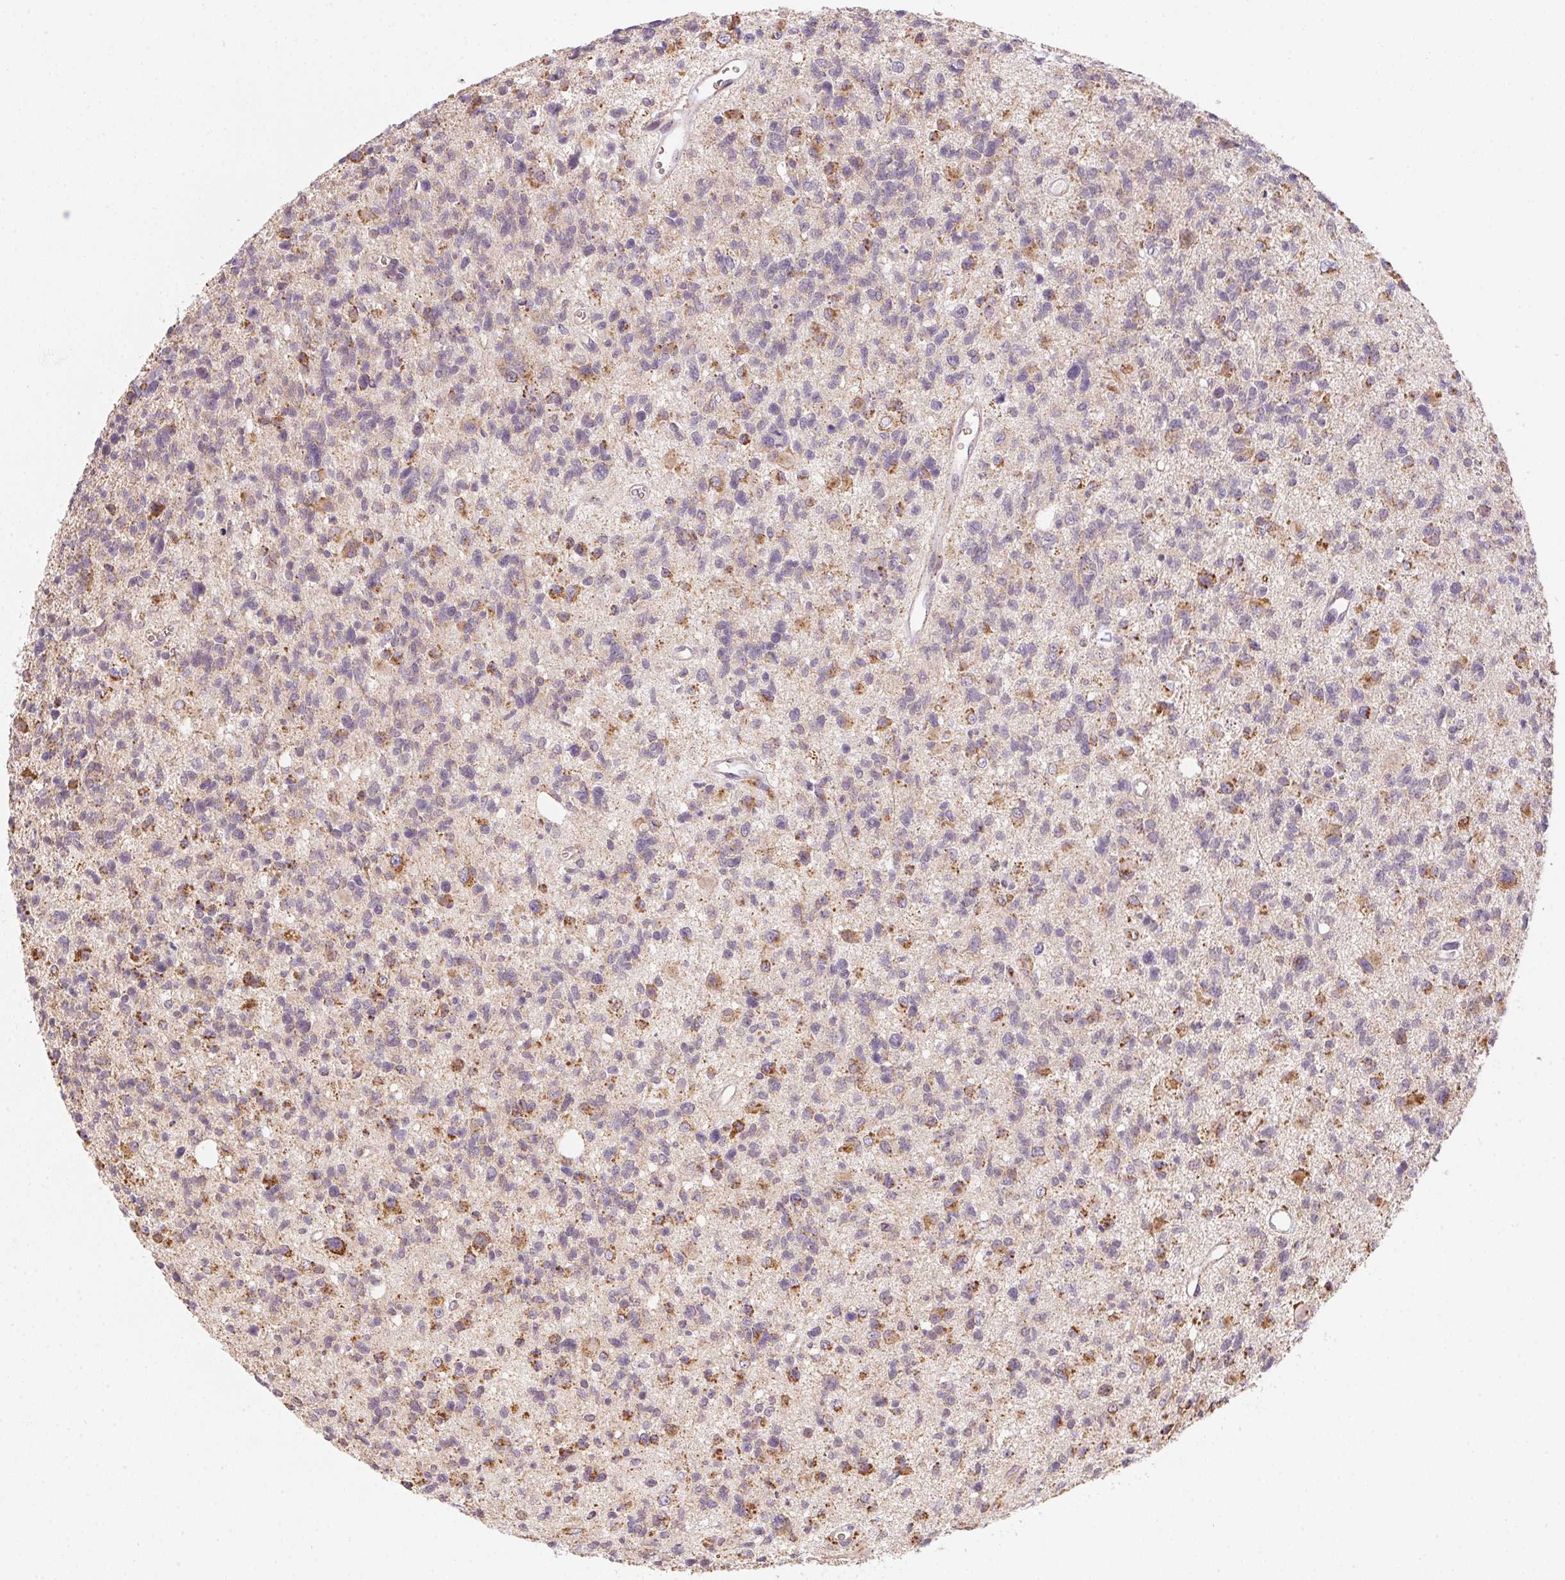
{"staining": {"intensity": "moderate", "quantity": "25%-75%", "location": "cytoplasmic/membranous"}, "tissue": "glioma", "cell_type": "Tumor cells", "image_type": "cancer", "snomed": [{"axis": "morphology", "description": "Glioma, malignant, High grade"}, {"axis": "topography", "description": "Brain"}], "caption": "Glioma tissue exhibits moderate cytoplasmic/membranous positivity in about 25%-75% of tumor cells", "gene": "METTL13", "patient": {"sex": "male", "age": 29}}